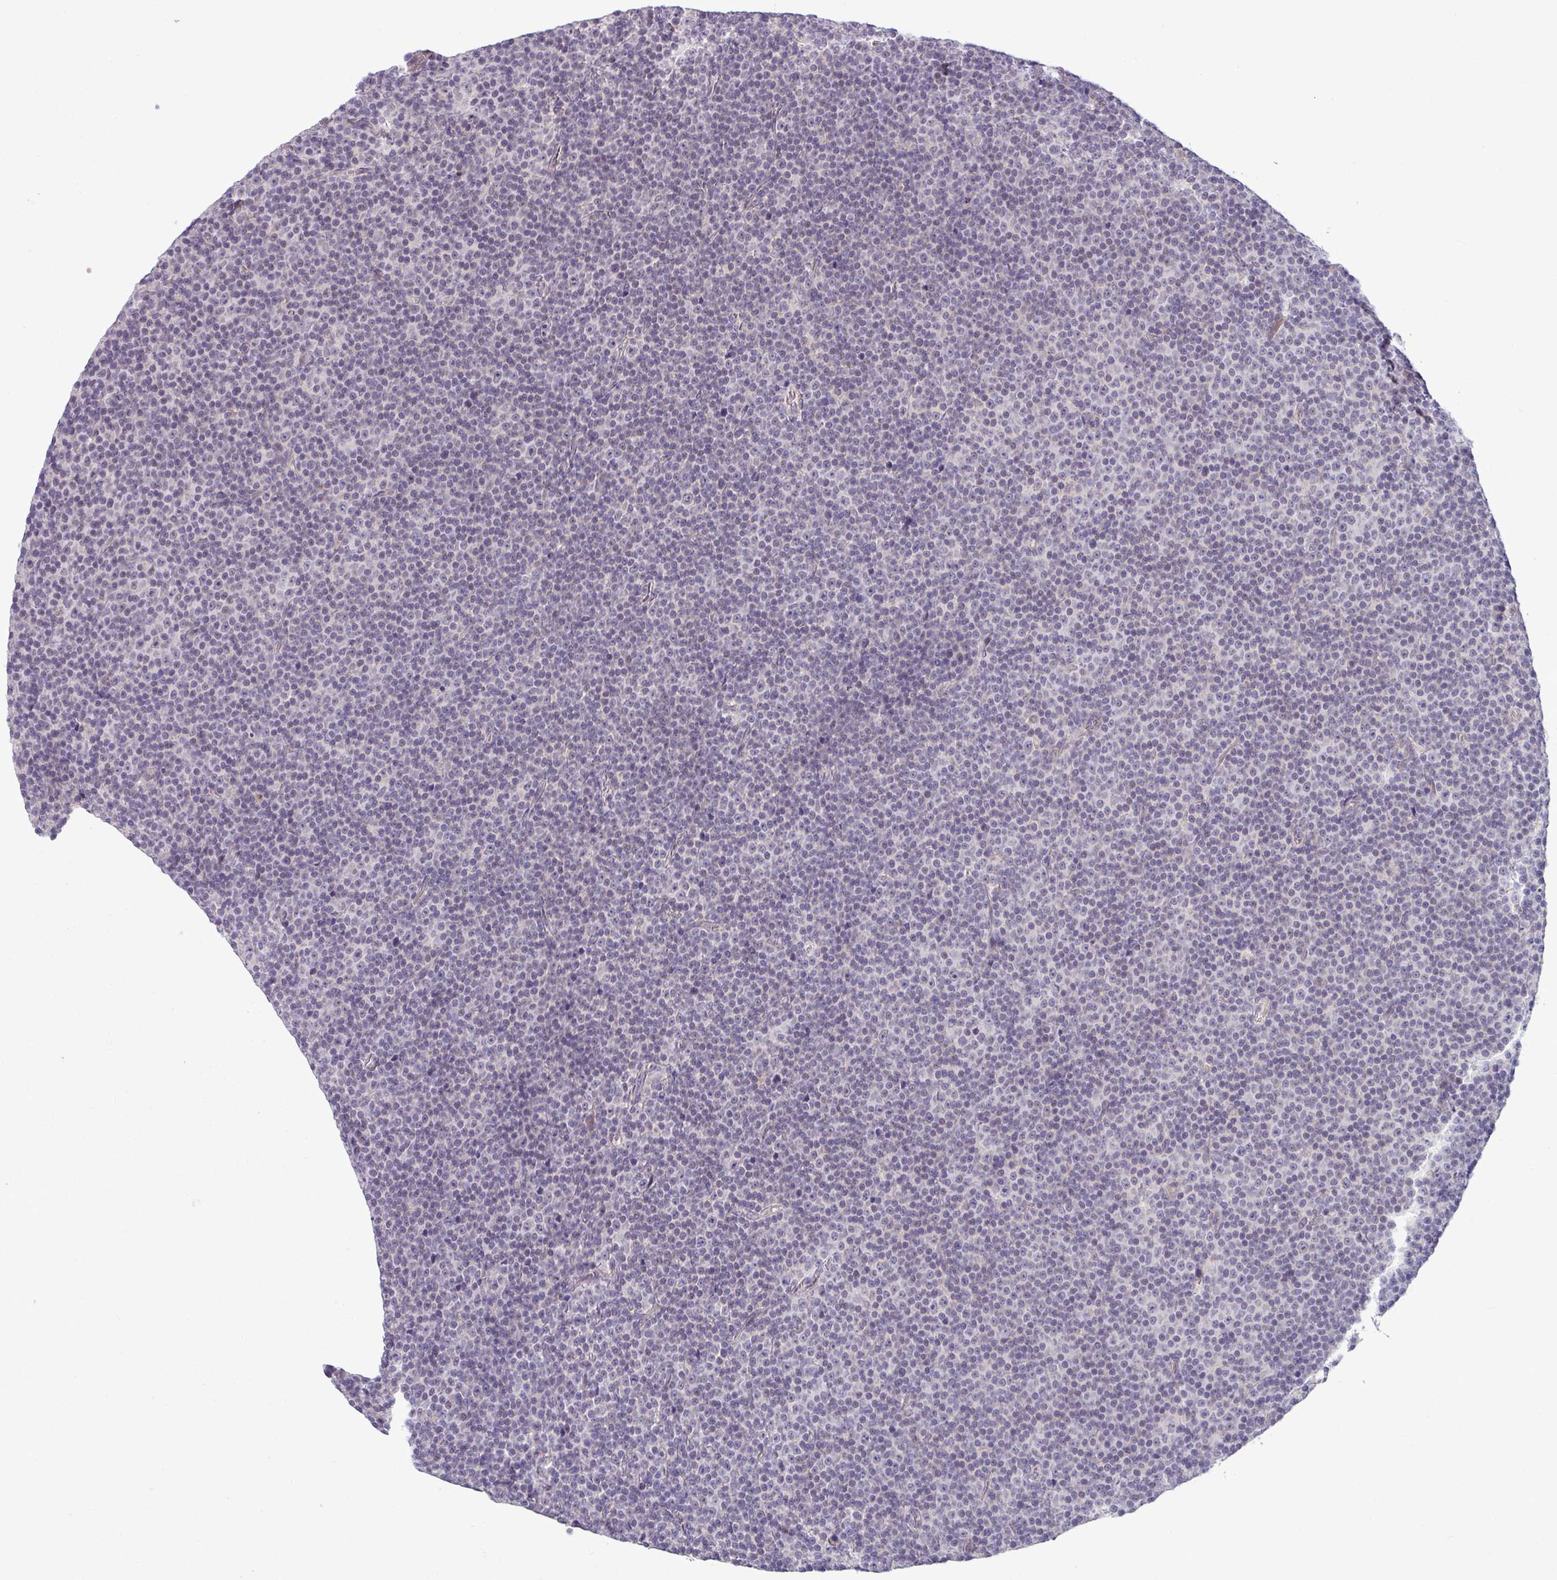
{"staining": {"intensity": "negative", "quantity": "none", "location": "none"}, "tissue": "lymphoma", "cell_type": "Tumor cells", "image_type": "cancer", "snomed": [{"axis": "morphology", "description": "Malignant lymphoma, non-Hodgkin's type, Low grade"}, {"axis": "topography", "description": "Lymph node"}], "caption": "Malignant lymphoma, non-Hodgkin's type (low-grade) was stained to show a protein in brown. There is no significant positivity in tumor cells.", "gene": "HBEGF", "patient": {"sex": "female", "age": 67}}